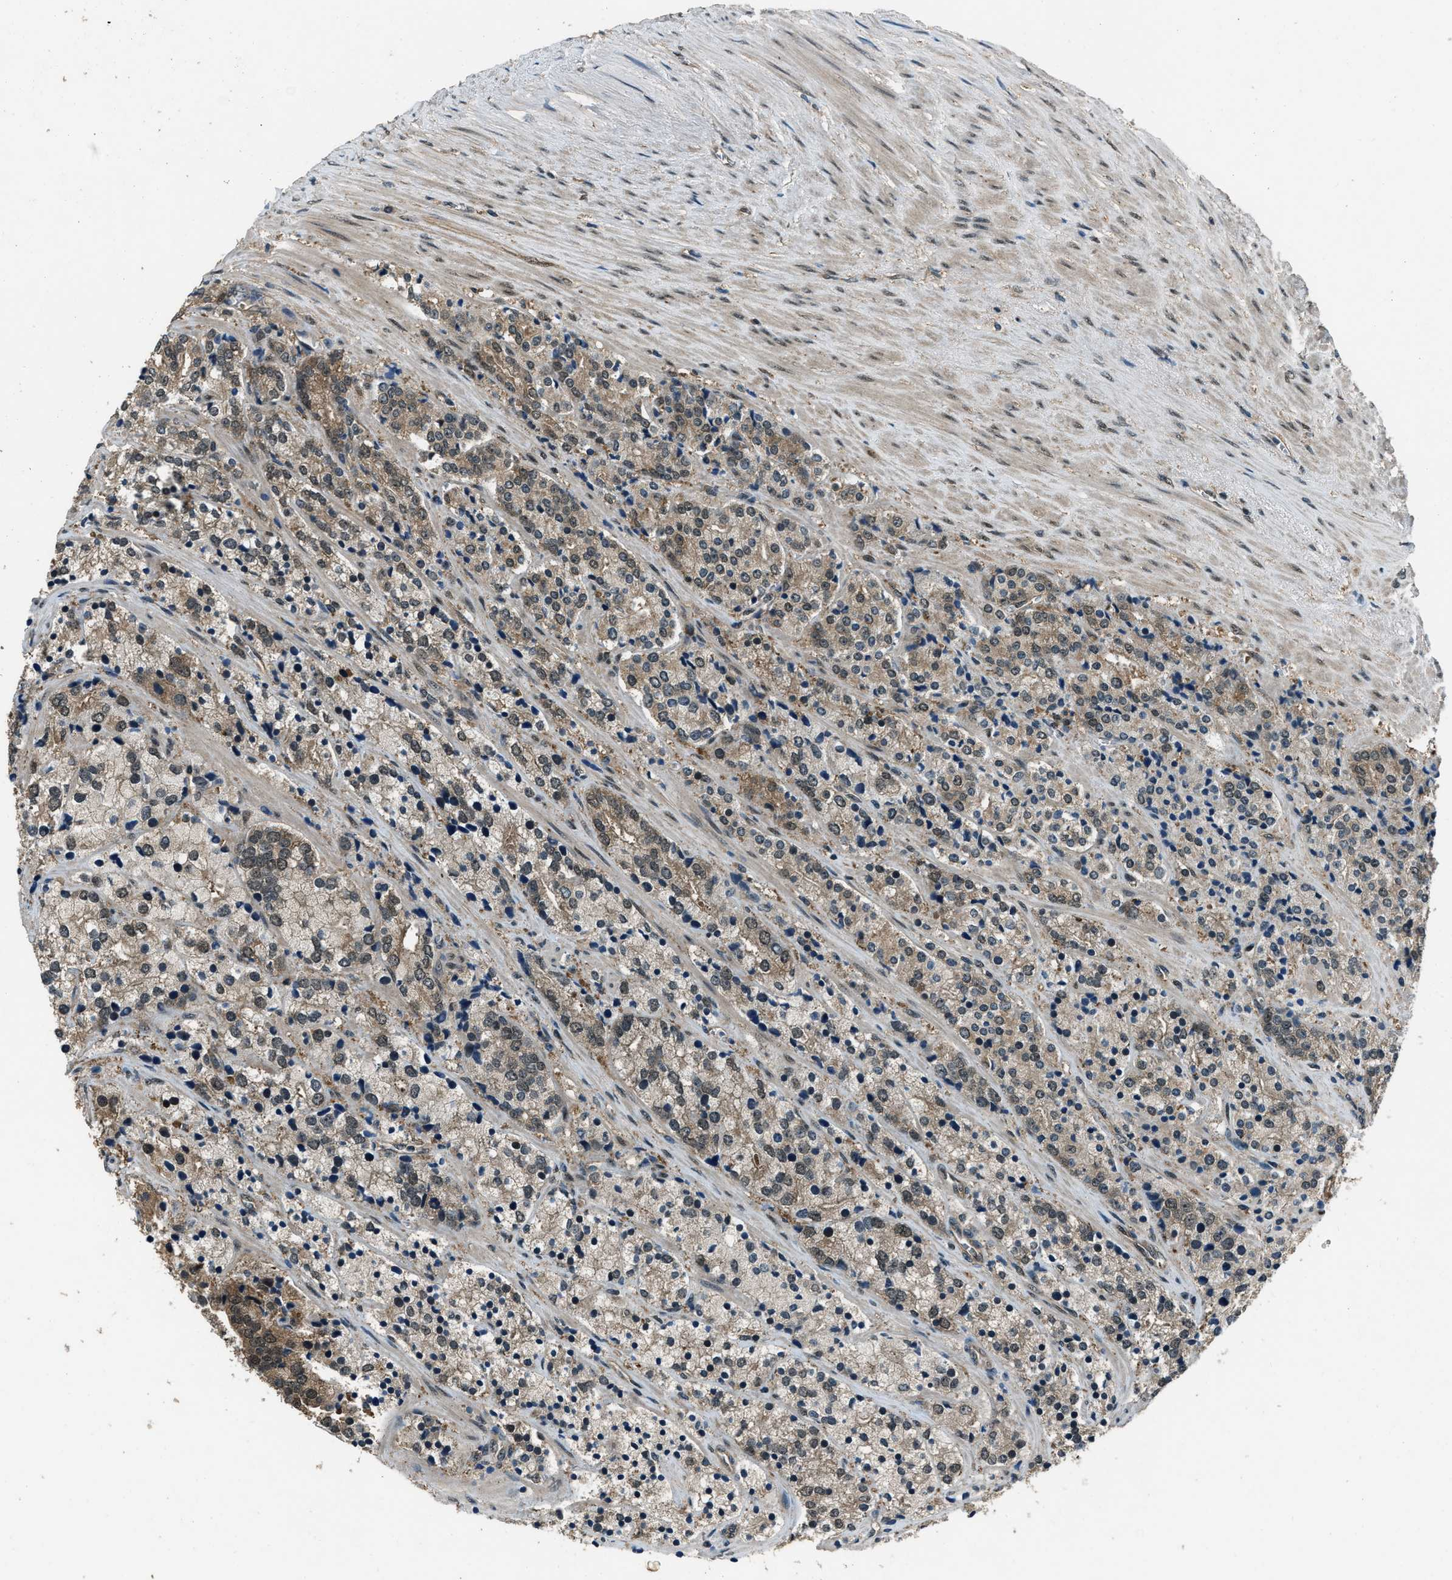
{"staining": {"intensity": "moderate", "quantity": ">75%", "location": "cytoplasmic/membranous"}, "tissue": "prostate cancer", "cell_type": "Tumor cells", "image_type": "cancer", "snomed": [{"axis": "morphology", "description": "Adenocarcinoma, High grade"}, {"axis": "topography", "description": "Prostate"}], "caption": "Immunohistochemistry (IHC) photomicrograph of neoplastic tissue: human prostate high-grade adenocarcinoma stained using immunohistochemistry (IHC) displays medium levels of moderate protein expression localized specifically in the cytoplasmic/membranous of tumor cells, appearing as a cytoplasmic/membranous brown color.", "gene": "NUDCD3", "patient": {"sex": "male", "age": 71}}